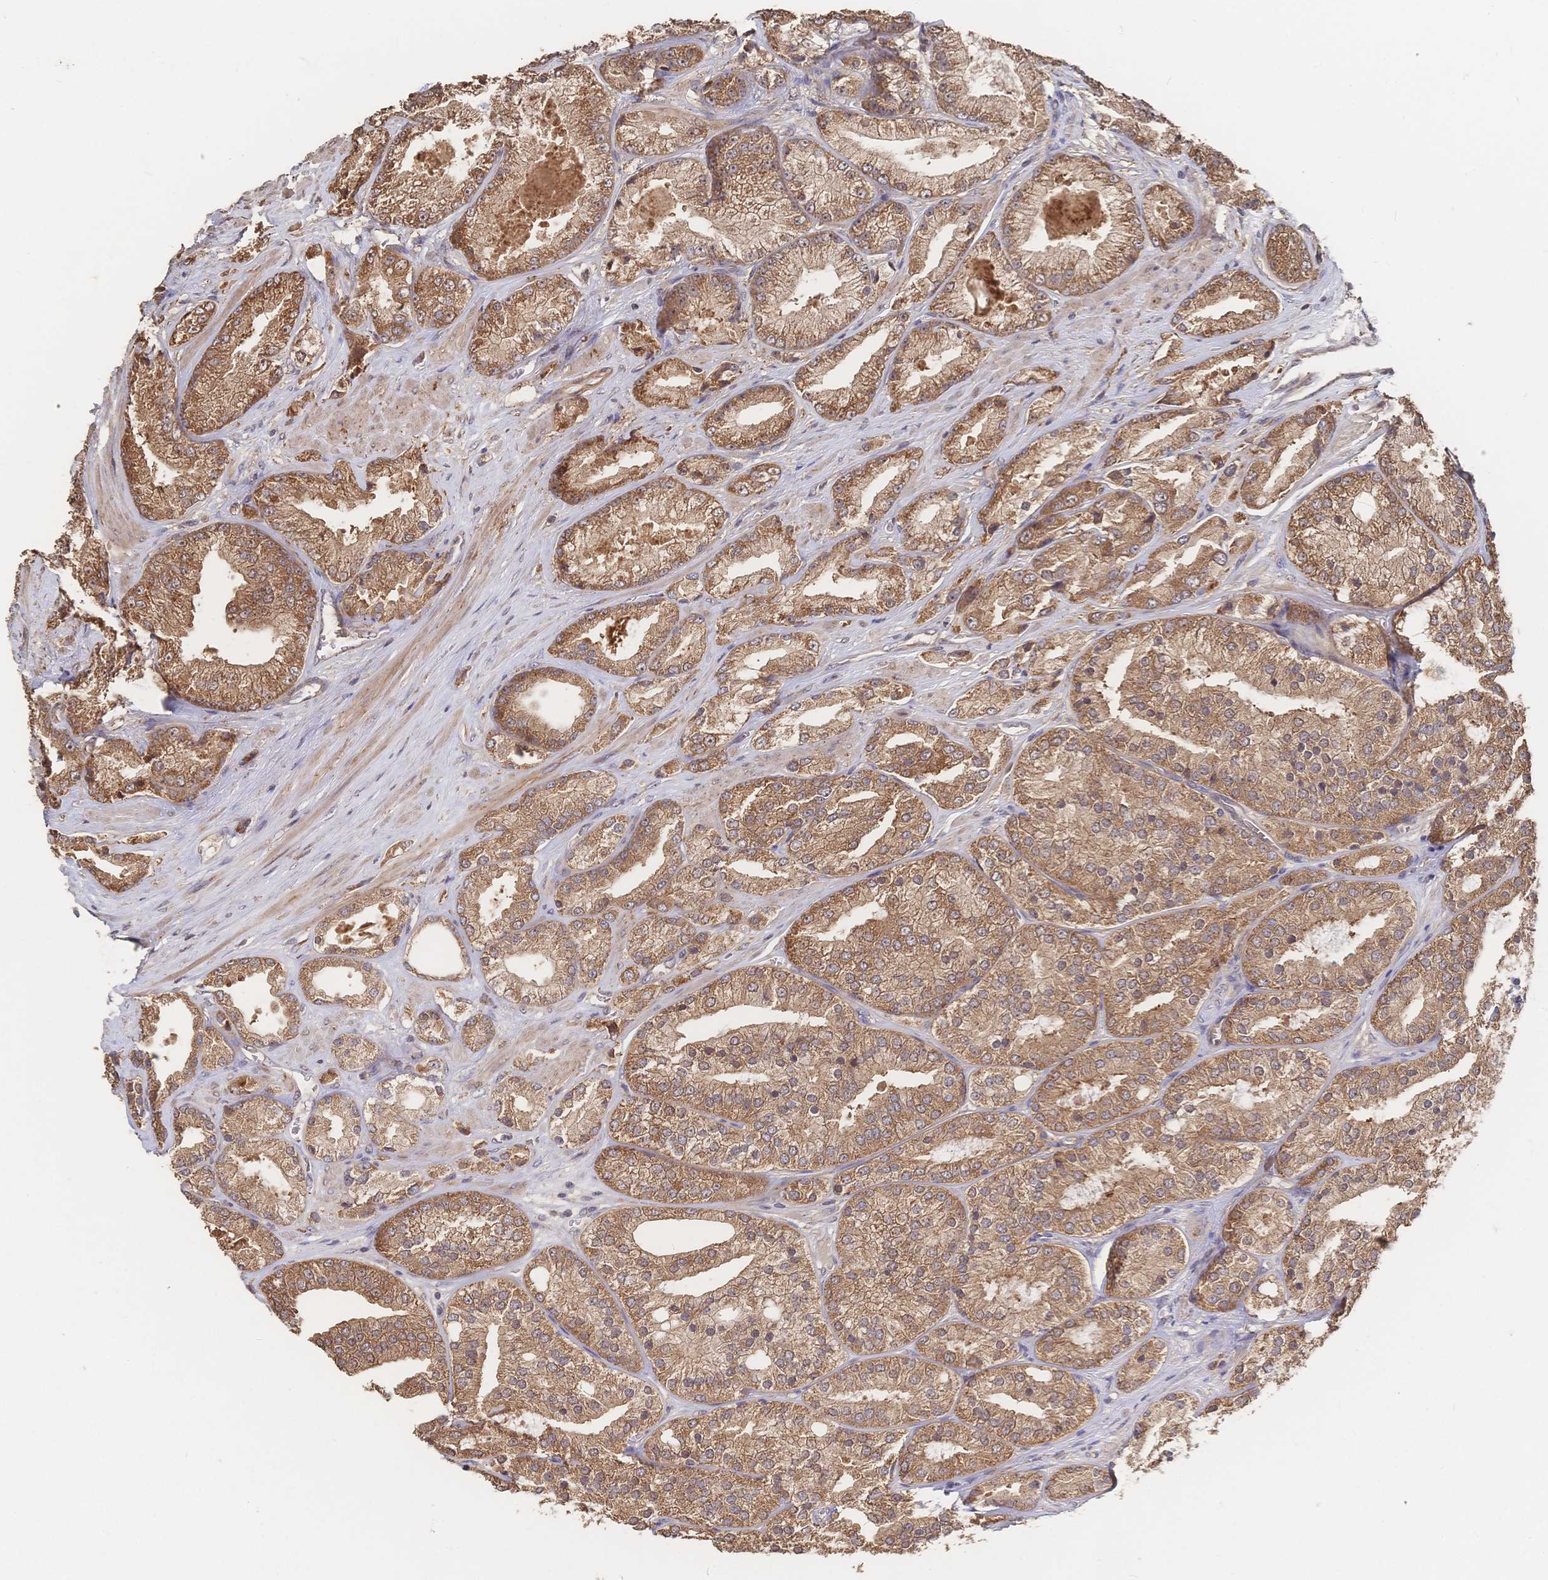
{"staining": {"intensity": "moderate", "quantity": ">75%", "location": "cytoplasmic/membranous"}, "tissue": "prostate cancer", "cell_type": "Tumor cells", "image_type": "cancer", "snomed": [{"axis": "morphology", "description": "Adenocarcinoma, High grade"}, {"axis": "topography", "description": "Prostate"}], "caption": "IHC (DAB (3,3'-diaminobenzidine)) staining of prostate adenocarcinoma (high-grade) exhibits moderate cytoplasmic/membranous protein positivity in approximately >75% of tumor cells.", "gene": "DNAJA4", "patient": {"sex": "male", "age": 68}}